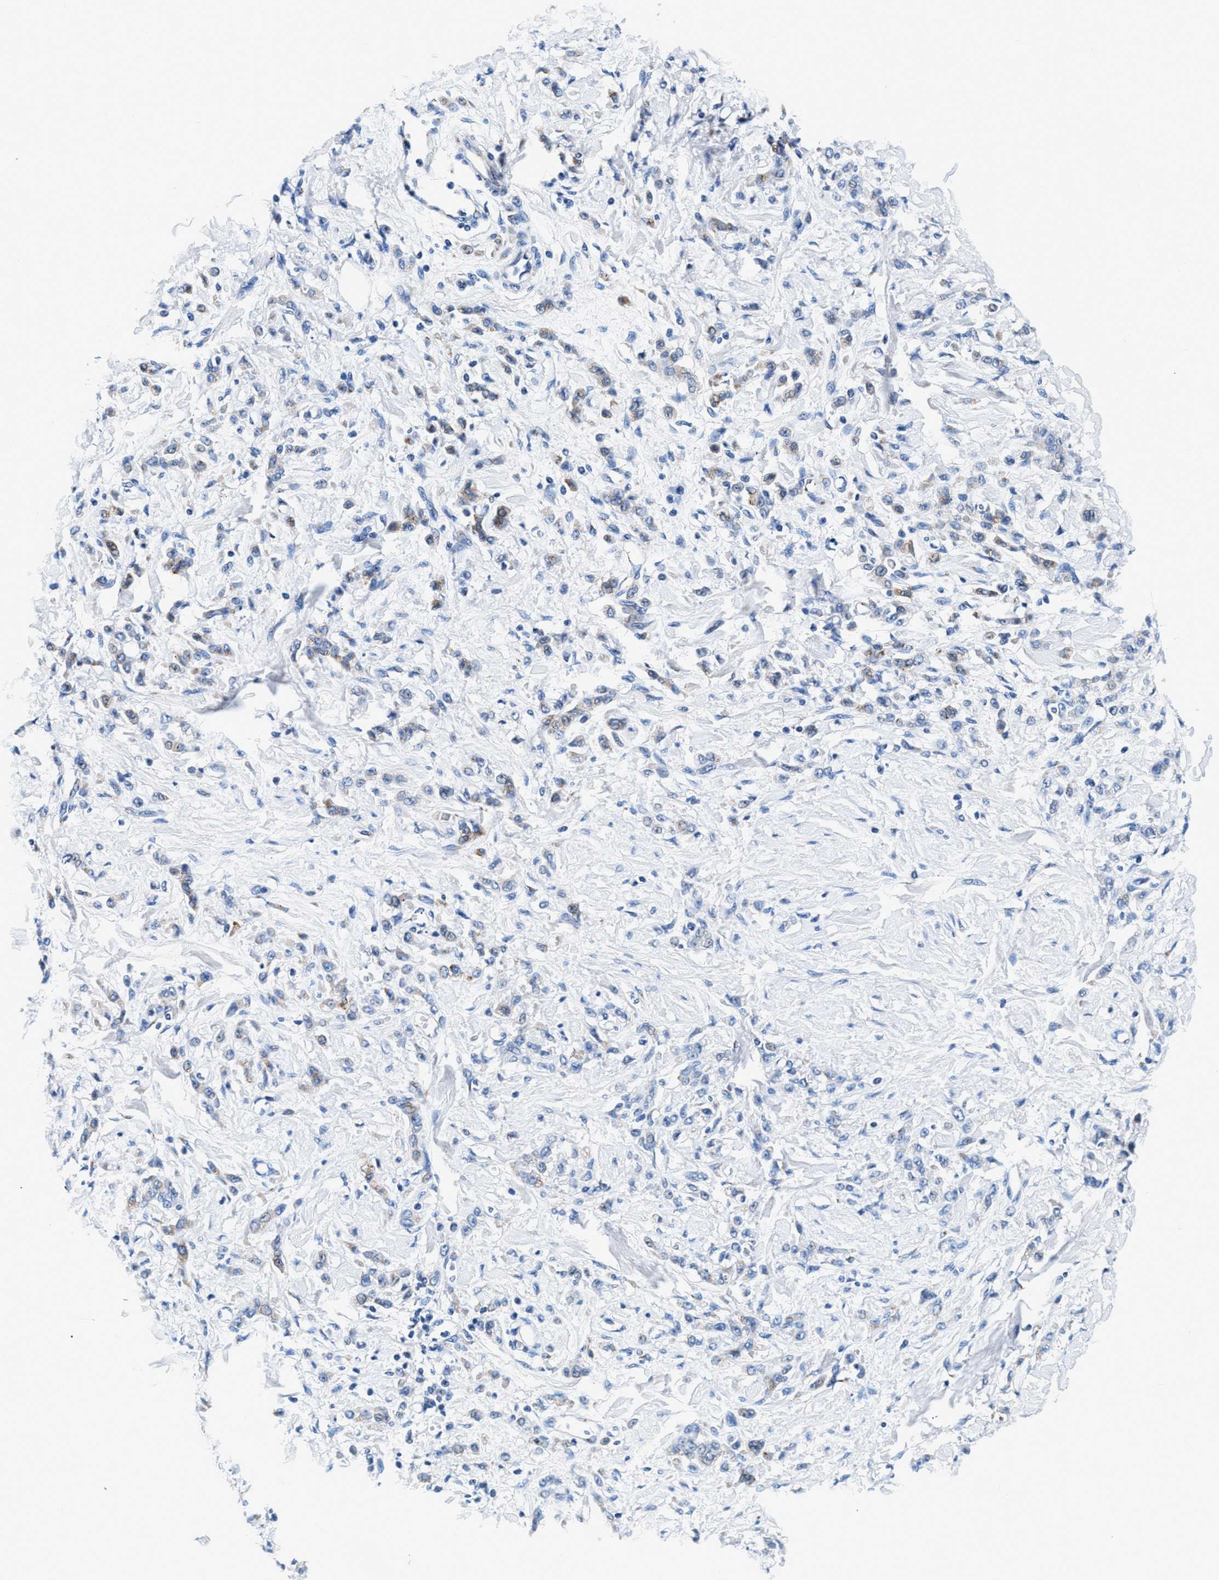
{"staining": {"intensity": "moderate", "quantity": "<25%", "location": "cytoplasmic/membranous"}, "tissue": "stomach cancer", "cell_type": "Tumor cells", "image_type": "cancer", "snomed": [{"axis": "morphology", "description": "Normal tissue, NOS"}, {"axis": "morphology", "description": "Adenocarcinoma, NOS"}, {"axis": "topography", "description": "Stomach"}], "caption": "Human stomach adenocarcinoma stained with a brown dye exhibits moderate cytoplasmic/membranous positive expression in about <25% of tumor cells.", "gene": "VPS53", "patient": {"sex": "male", "age": 82}}